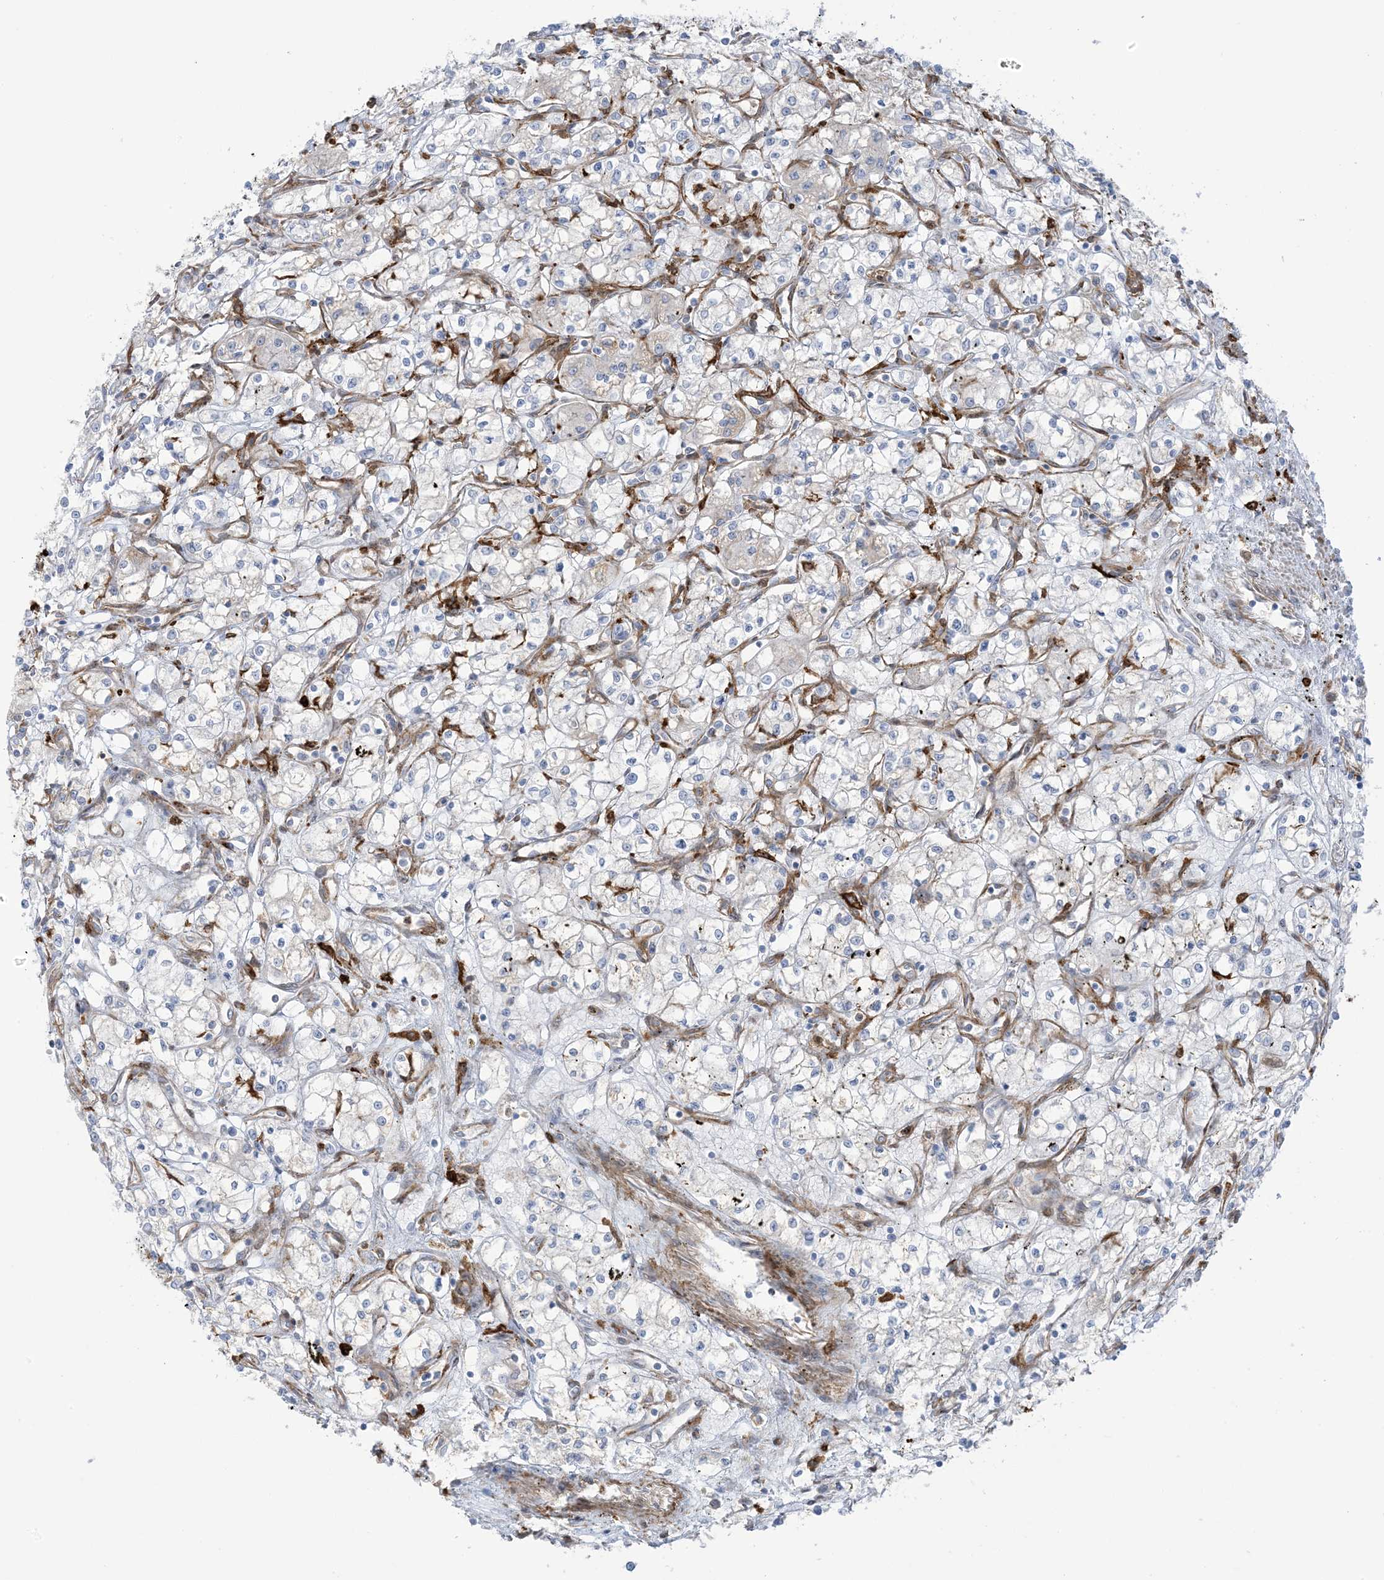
{"staining": {"intensity": "negative", "quantity": "none", "location": "none"}, "tissue": "renal cancer", "cell_type": "Tumor cells", "image_type": "cancer", "snomed": [{"axis": "morphology", "description": "Adenocarcinoma, NOS"}, {"axis": "topography", "description": "Kidney"}], "caption": "High power microscopy micrograph of an immunohistochemistry histopathology image of renal cancer, revealing no significant positivity in tumor cells. (DAB immunohistochemistry, high magnification).", "gene": "ICMT", "patient": {"sex": "male", "age": 59}}